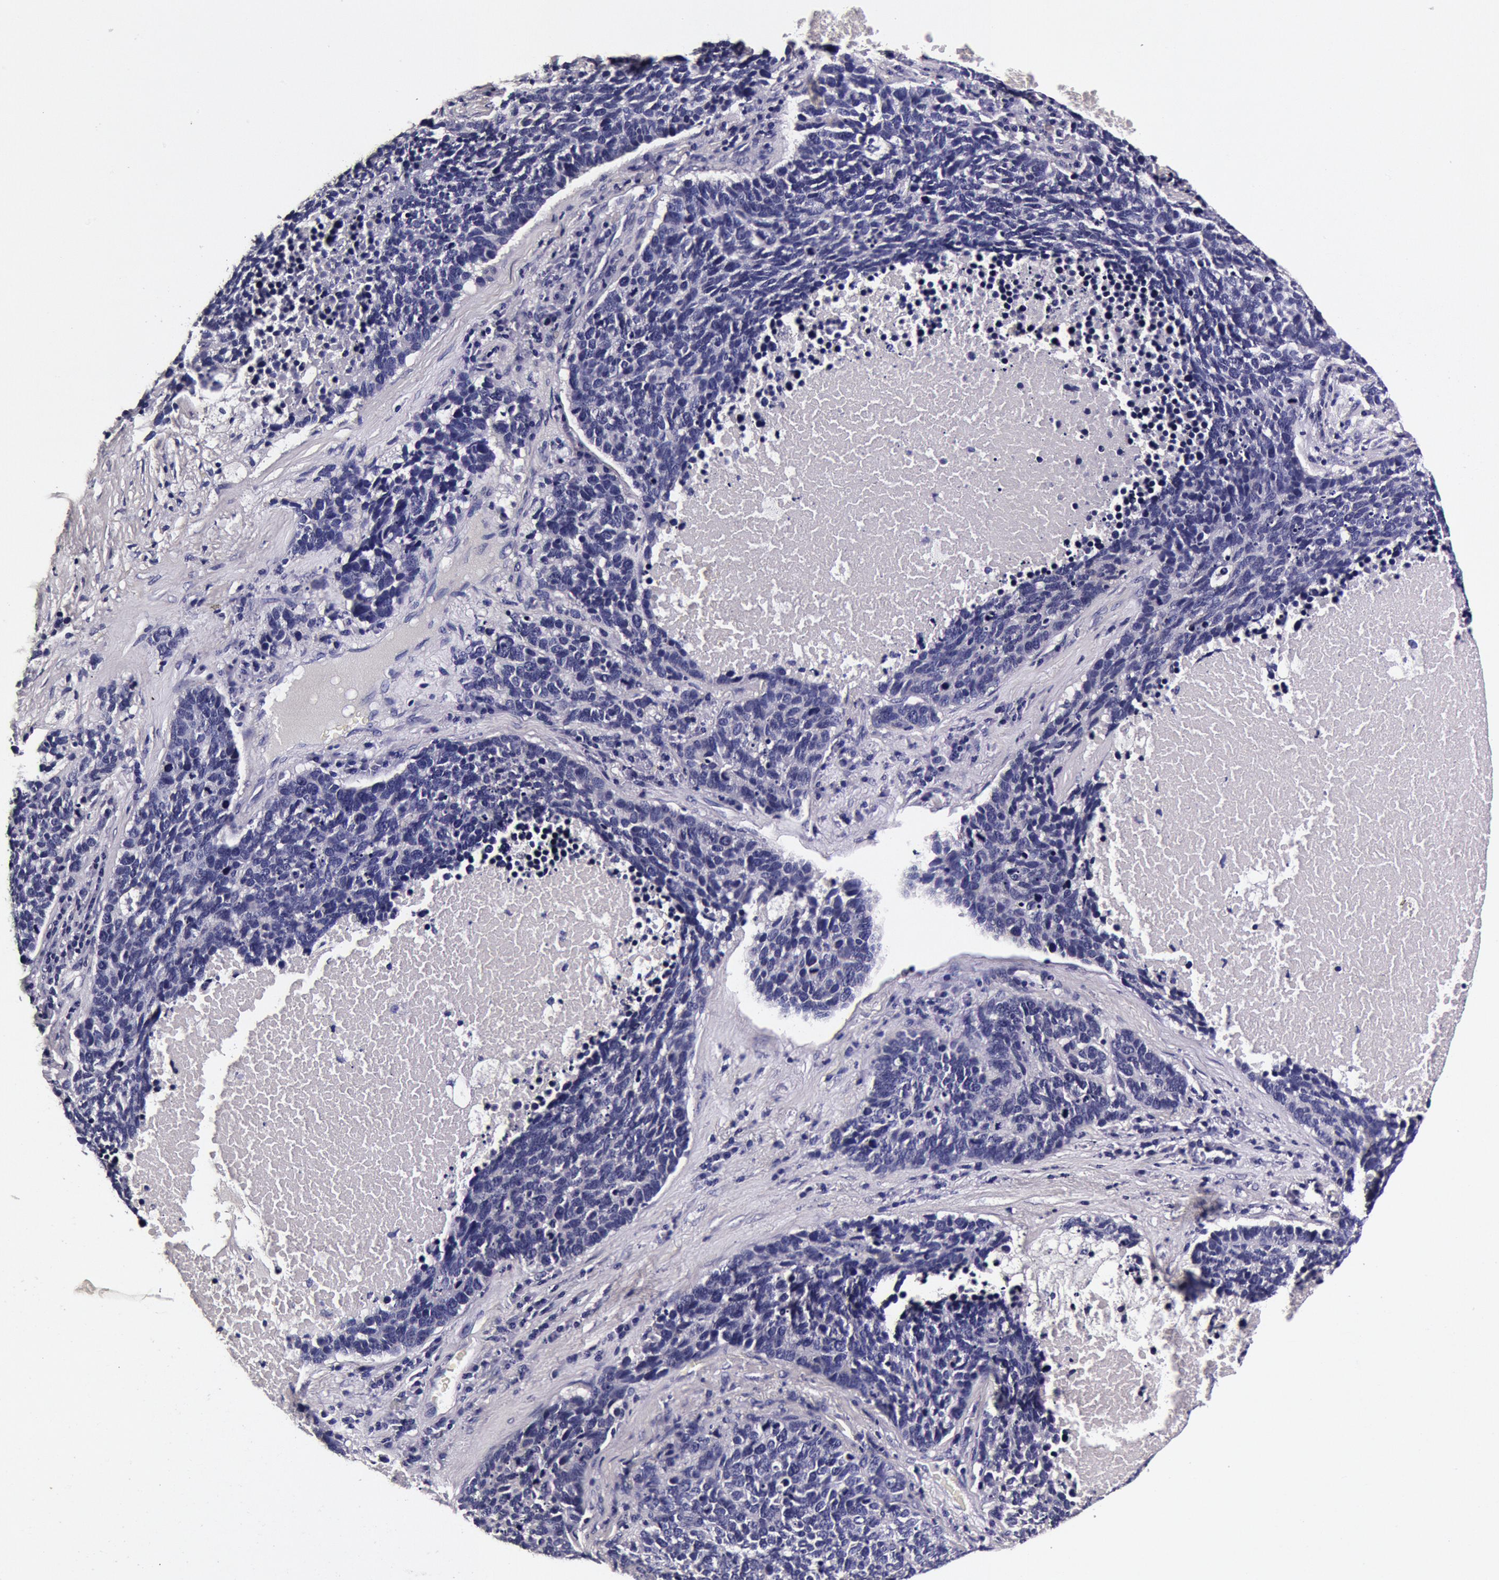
{"staining": {"intensity": "negative", "quantity": "none", "location": "none"}, "tissue": "lung cancer", "cell_type": "Tumor cells", "image_type": "cancer", "snomed": [{"axis": "morphology", "description": "Neoplasm, malignant, NOS"}, {"axis": "topography", "description": "Lung"}], "caption": "This is a micrograph of immunohistochemistry (IHC) staining of lung cancer (malignant neoplasm), which shows no positivity in tumor cells.", "gene": "CCDC22", "patient": {"sex": "female", "age": 75}}